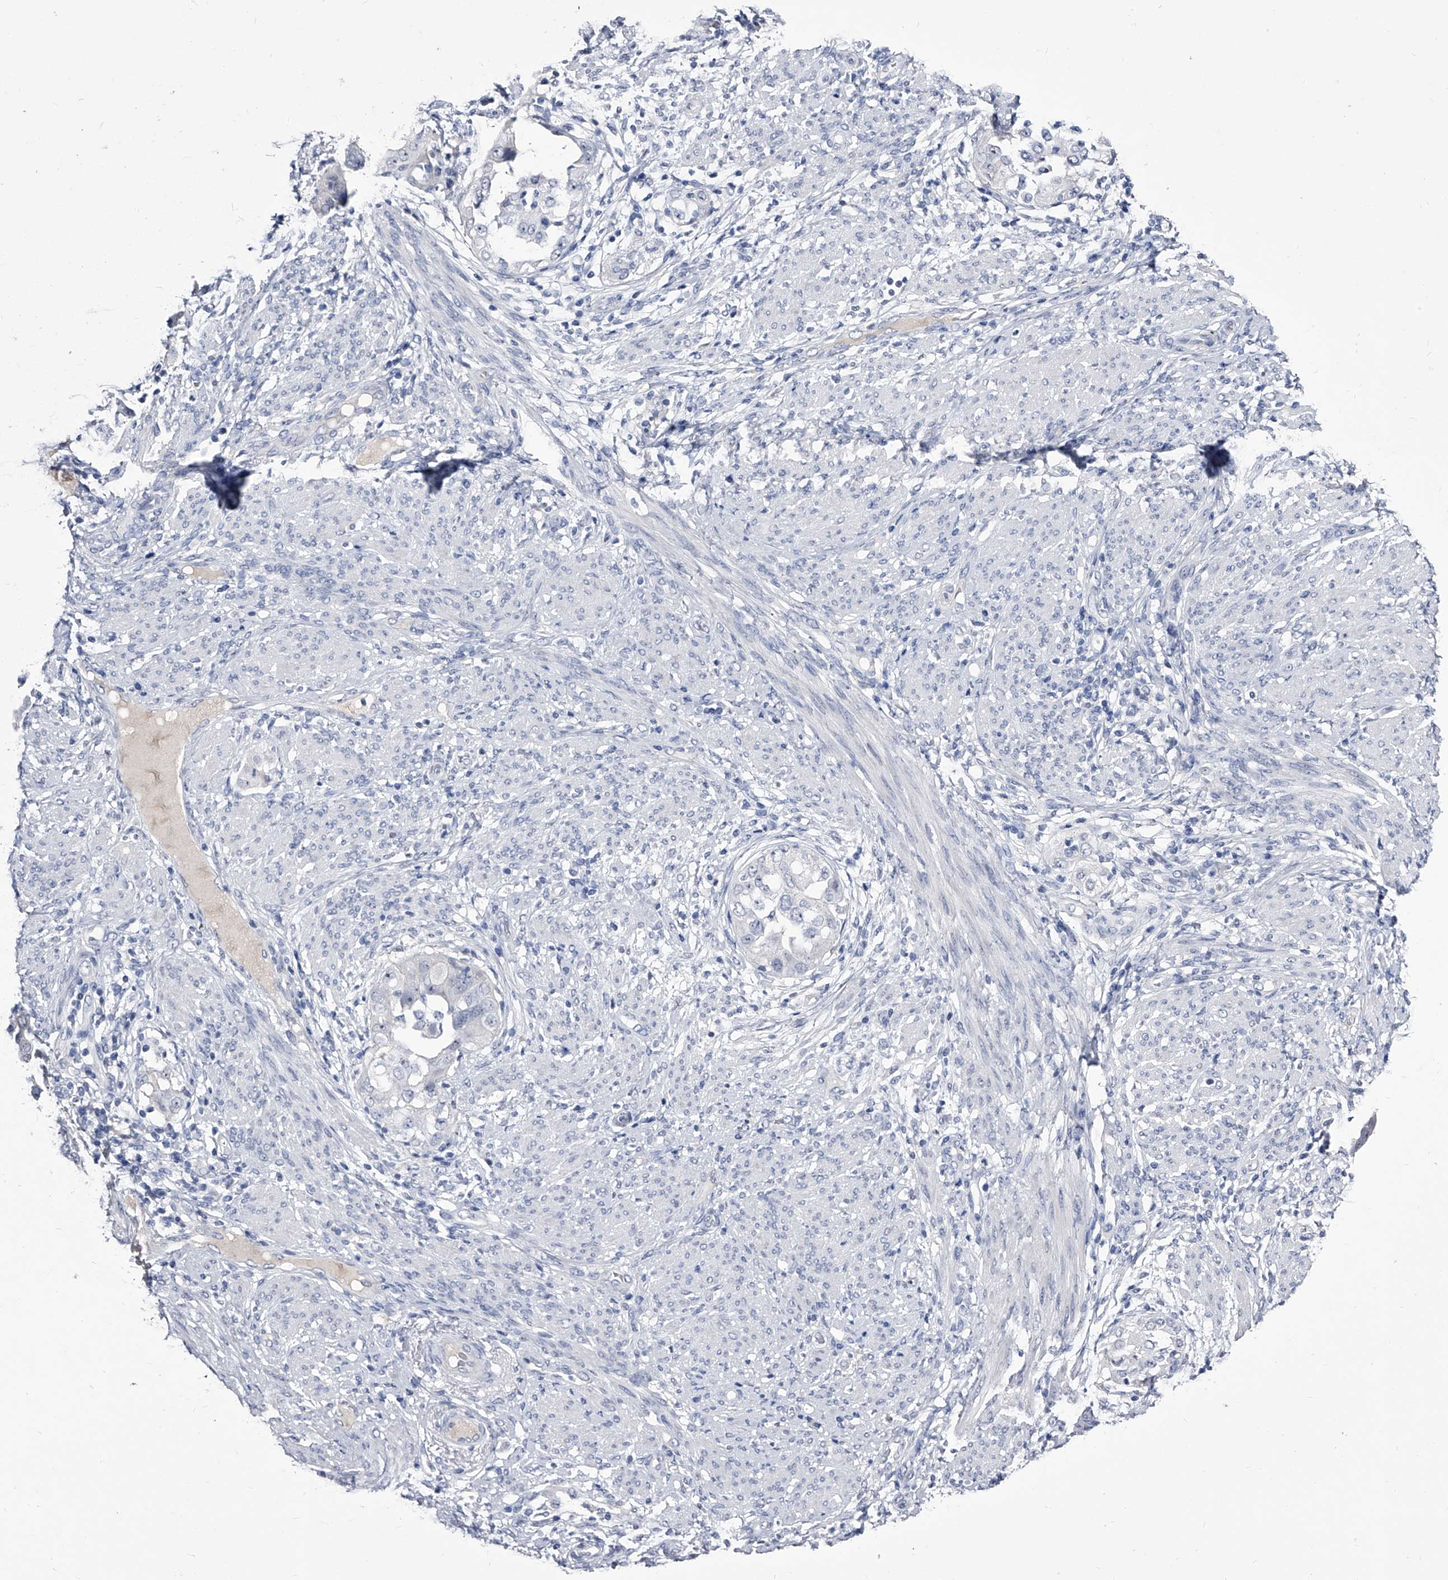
{"staining": {"intensity": "negative", "quantity": "none", "location": "none"}, "tissue": "endometrial cancer", "cell_type": "Tumor cells", "image_type": "cancer", "snomed": [{"axis": "morphology", "description": "Adenocarcinoma, NOS"}, {"axis": "topography", "description": "Endometrium"}], "caption": "This is a photomicrograph of IHC staining of adenocarcinoma (endometrial), which shows no expression in tumor cells.", "gene": "CRISP2", "patient": {"sex": "female", "age": 85}}